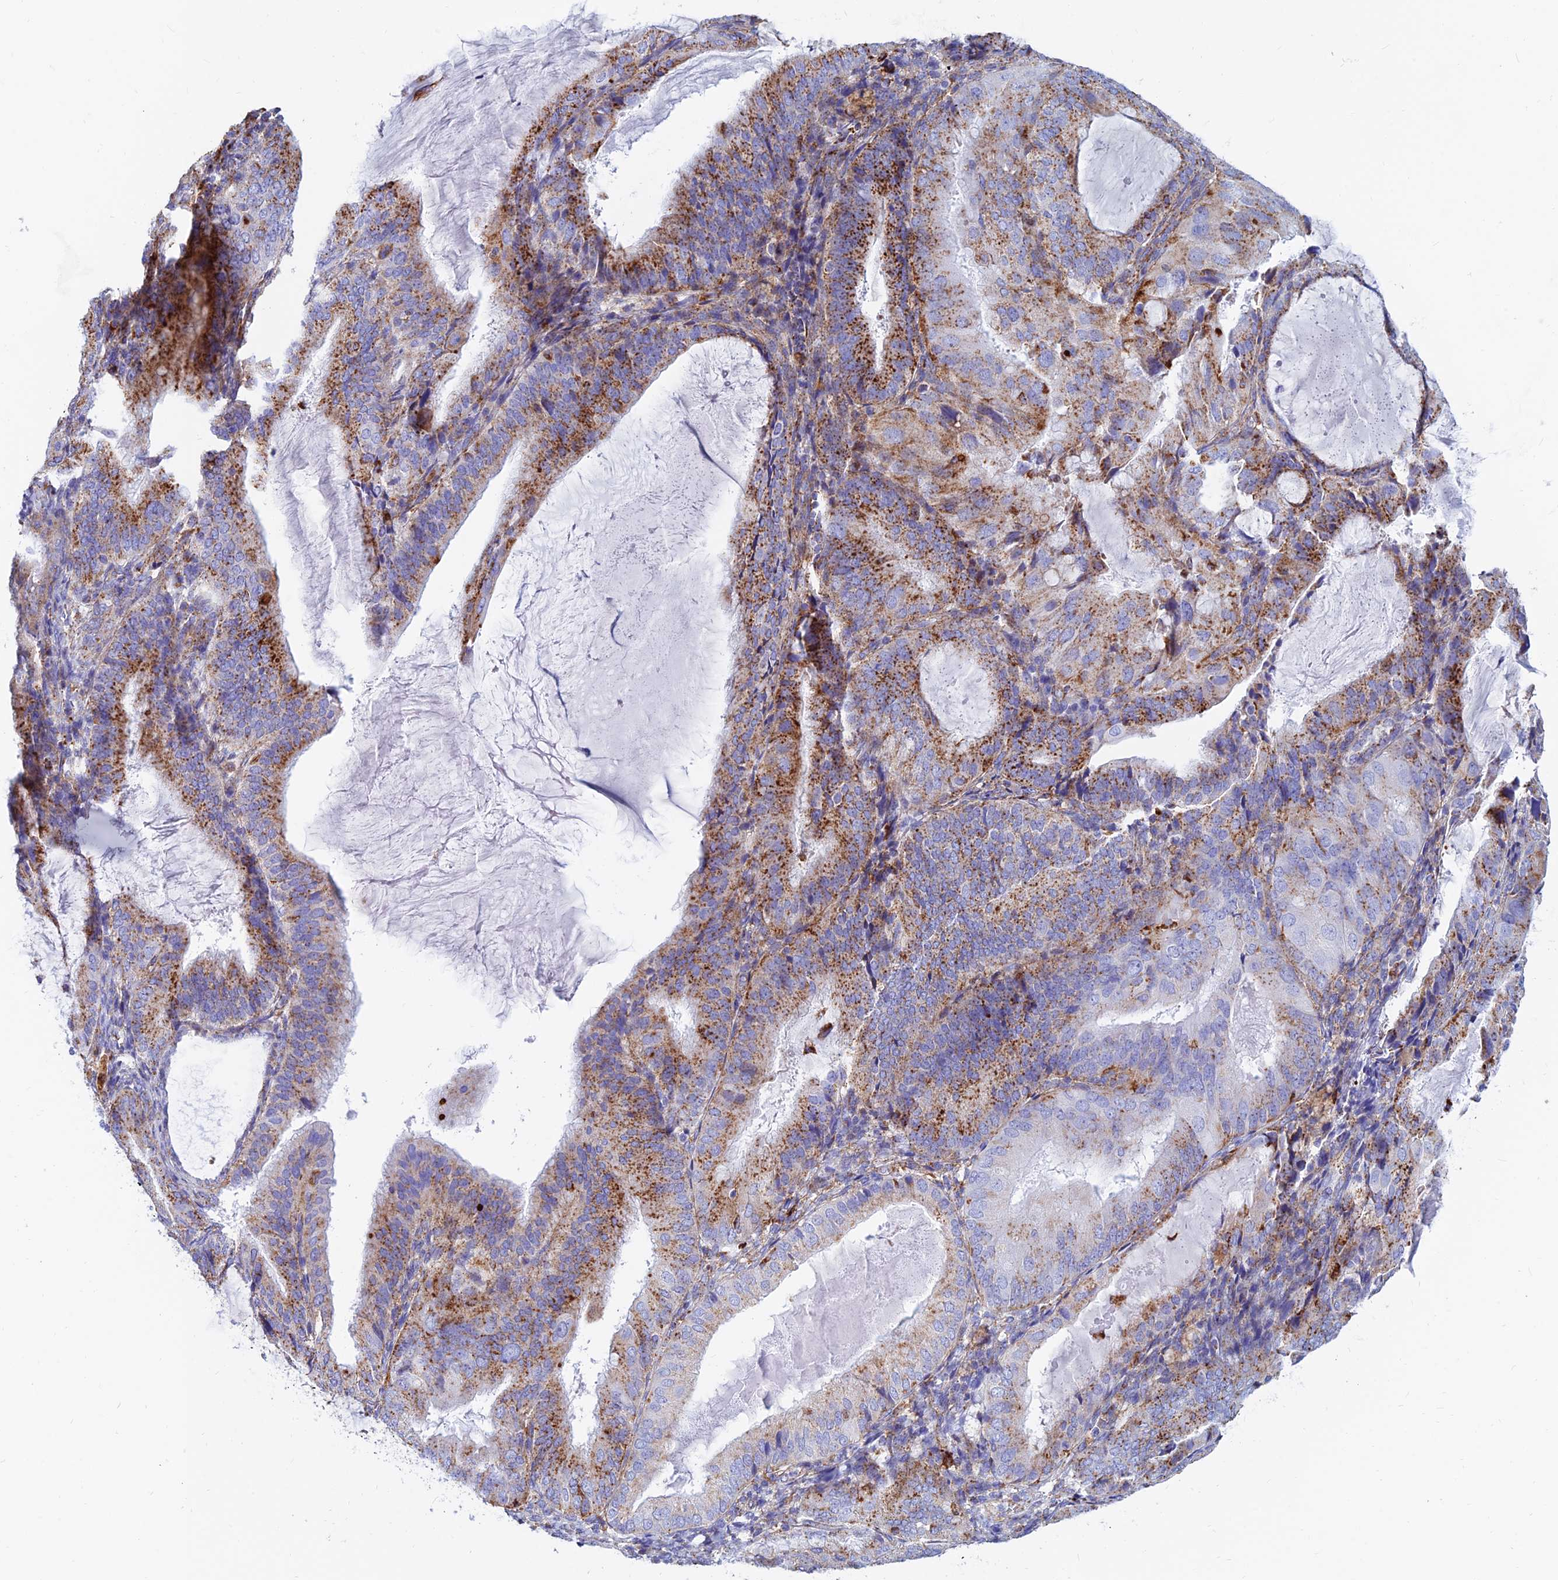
{"staining": {"intensity": "moderate", "quantity": ">75%", "location": "cytoplasmic/membranous"}, "tissue": "endometrial cancer", "cell_type": "Tumor cells", "image_type": "cancer", "snomed": [{"axis": "morphology", "description": "Adenocarcinoma, NOS"}, {"axis": "topography", "description": "Endometrium"}], "caption": "Immunohistochemical staining of endometrial cancer exhibits medium levels of moderate cytoplasmic/membranous expression in approximately >75% of tumor cells. (DAB (3,3'-diaminobenzidine) = brown stain, brightfield microscopy at high magnification).", "gene": "SPNS1", "patient": {"sex": "female", "age": 81}}